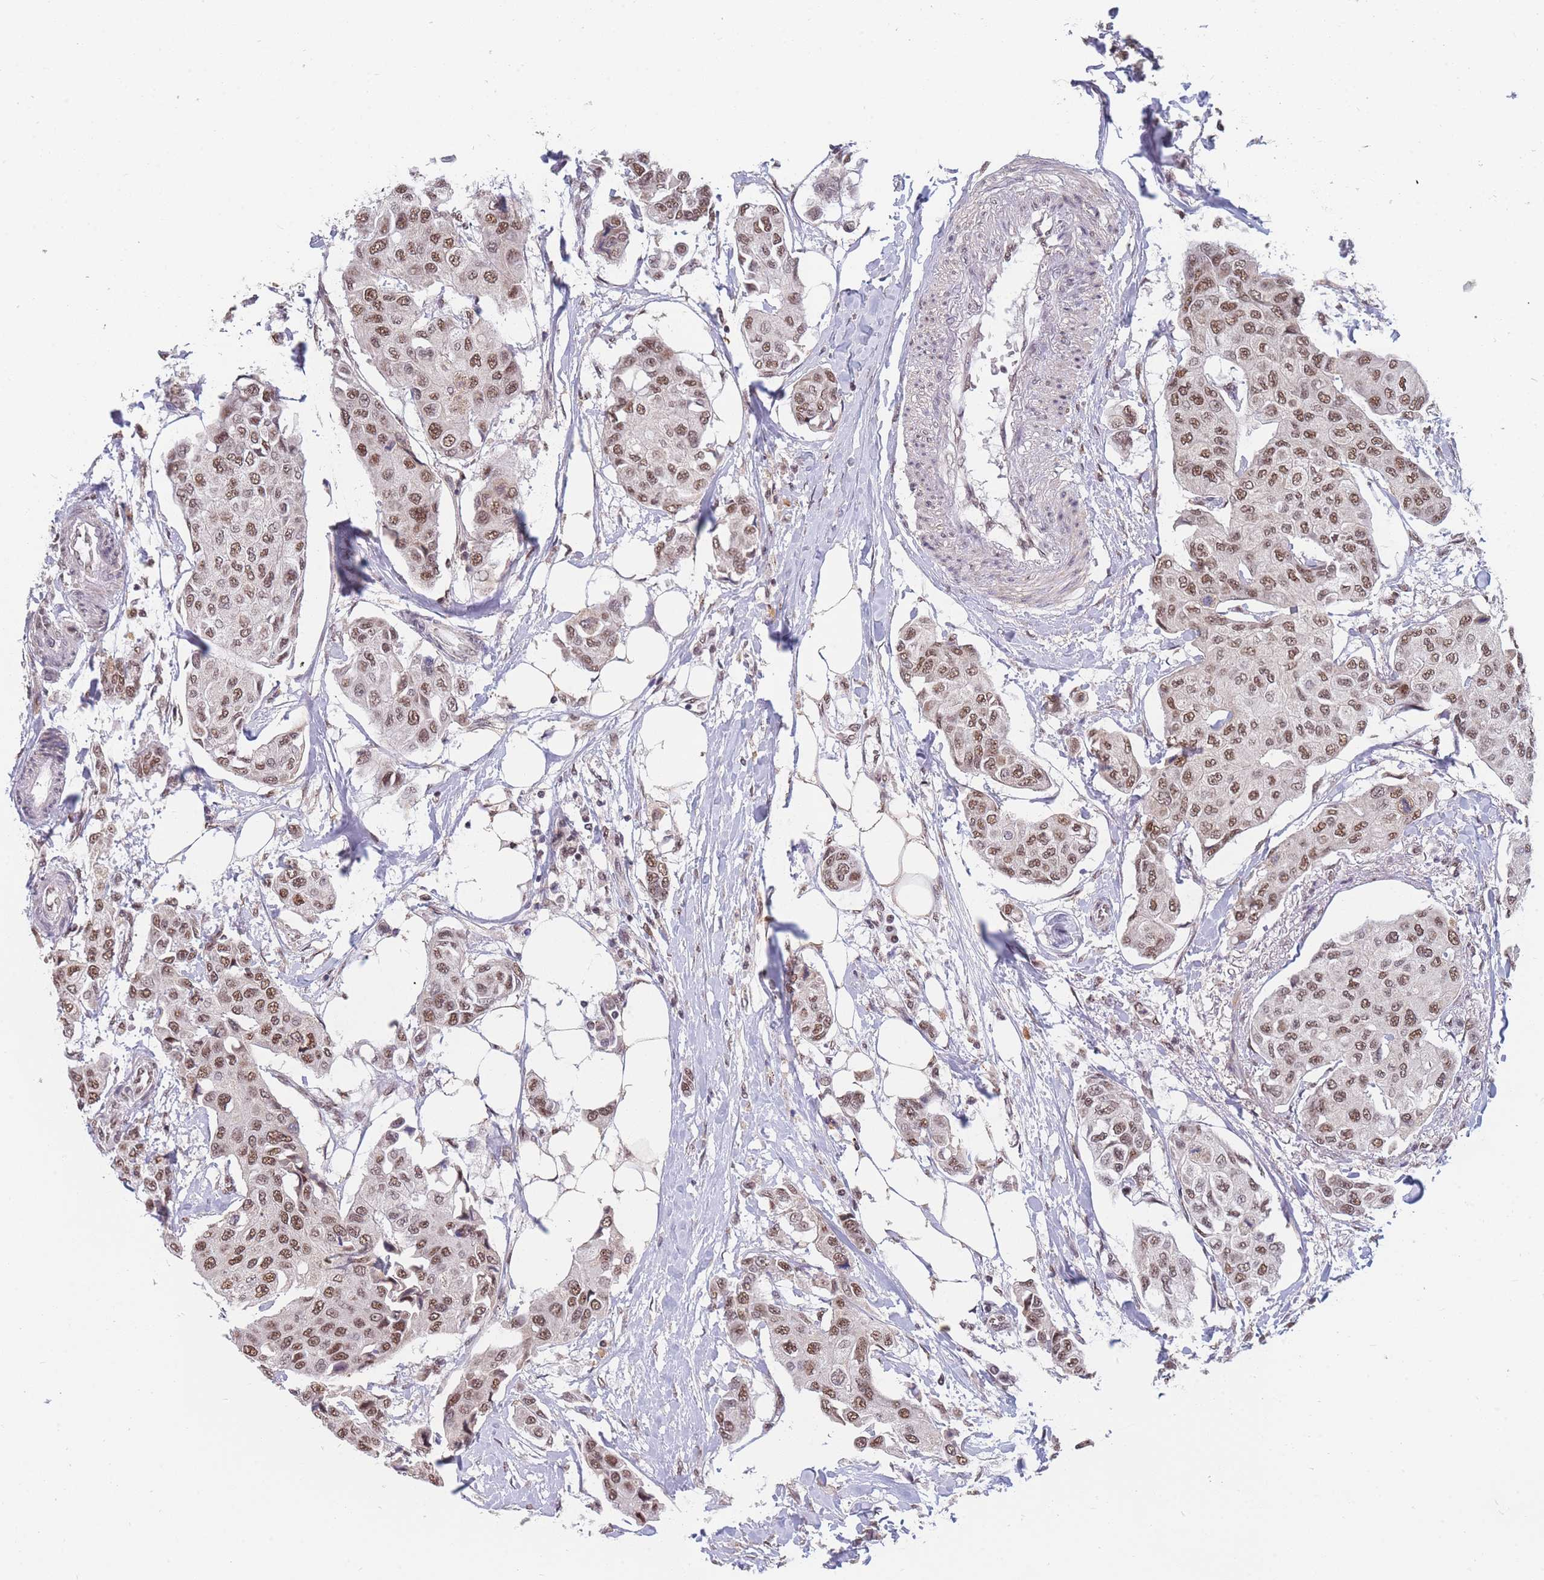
{"staining": {"intensity": "moderate", "quantity": ">75%", "location": "nuclear"}, "tissue": "breast cancer", "cell_type": "Tumor cells", "image_type": "cancer", "snomed": [{"axis": "morphology", "description": "Duct carcinoma"}, {"axis": "topography", "description": "Breast"}], "caption": "DAB (3,3'-diaminobenzidine) immunohistochemical staining of human breast infiltrating ductal carcinoma displays moderate nuclear protein positivity in about >75% of tumor cells.", "gene": "SNRPA1", "patient": {"sex": "female", "age": 80}}